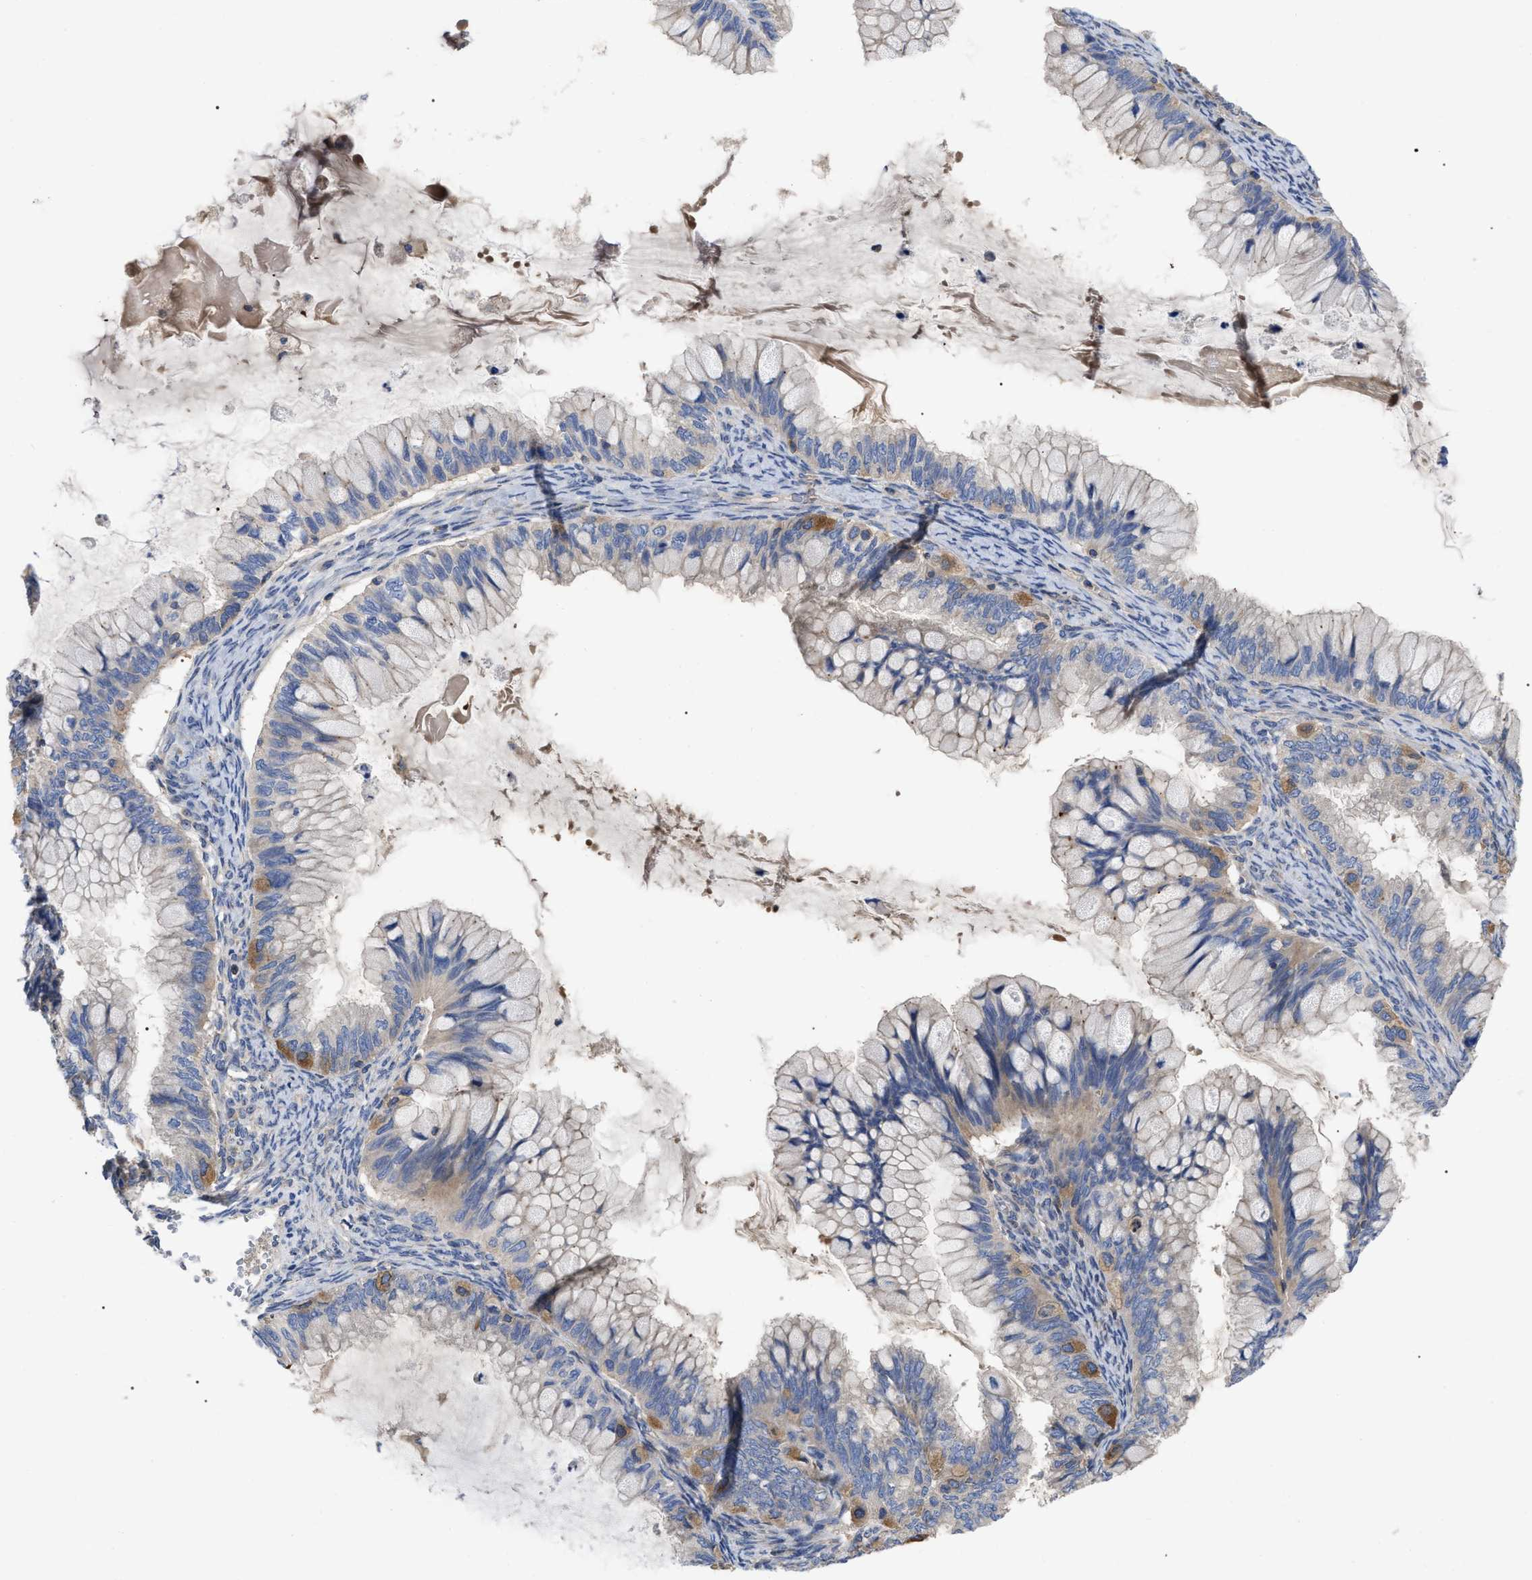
{"staining": {"intensity": "moderate", "quantity": "<25%", "location": "cytoplasmic/membranous"}, "tissue": "ovarian cancer", "cell_type": "Tumor cells", "image_type": "cancer", "snomed": [{"axis": "morphology", "description": "Cystadenocarcinoma, mucinous, NOS"}, {"axis": "topography", "description": "Ovary"}], "caption": "Immunohistochemical staining of mucinous cystadenocarcinoma (ovarian) exhibits low levels of moderate cytoplasmic/membranous protein positivity in about <25% of tumor cells.", "gene": "RAP1GDS1", "patient": {"sex": "female", "age": 80}}